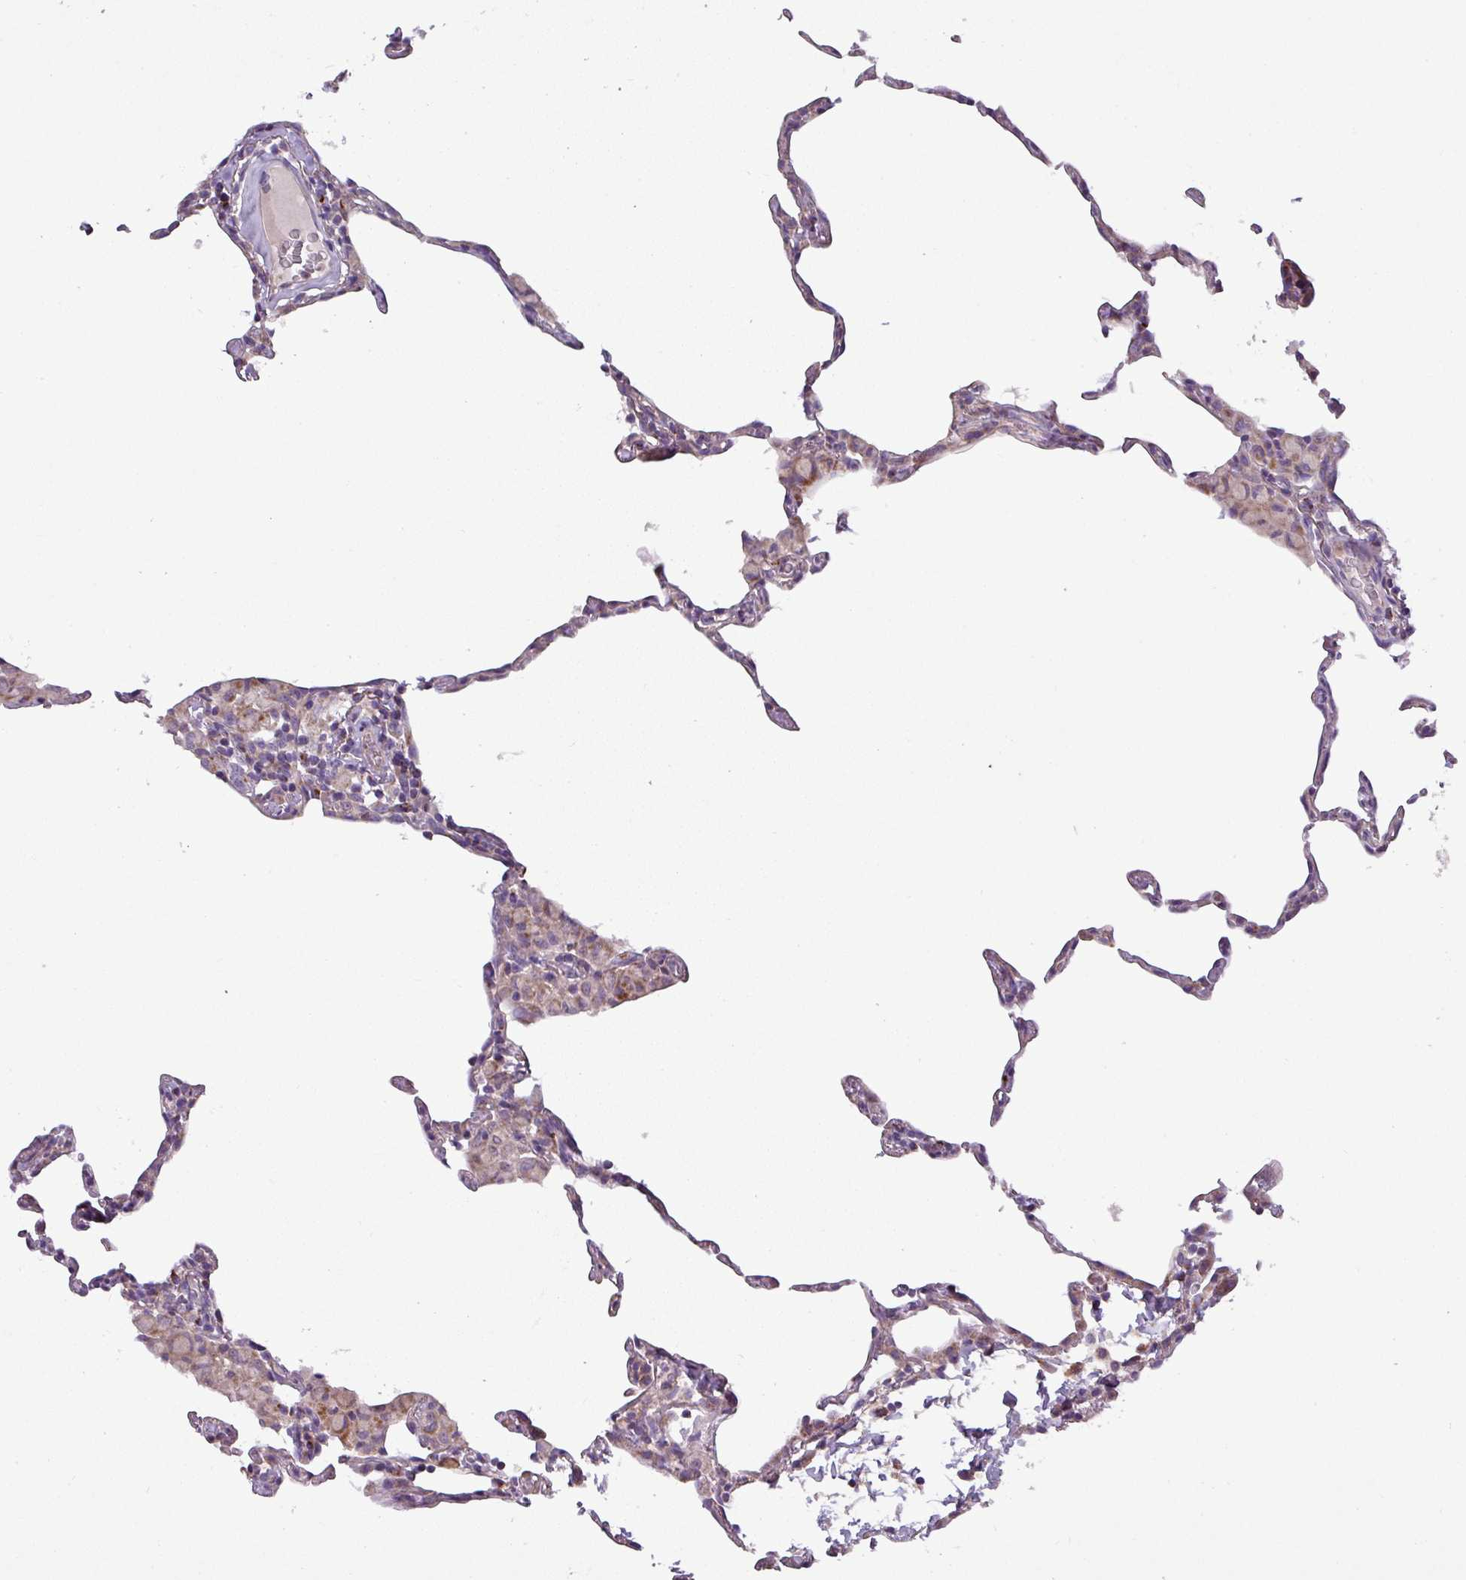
{"staining": {"intensity": "weak", "quantity": "25%-75%", "location": "cytoplasmic/membranous"}, "tissue": "lung", "cell_type": "Alveolar cells", "image_type": "normal", "snomed": [{"axis": "morphology", "description": "Normal tissue, NOS"}, {"axis": "topography", "description": "Lung"}], "caption": "Normal lung reveals weak cytoplasmic/membranous positivity in about 25%-75% of alveolar cells, visualized by immunohistochemistry. The protein is shown in brown color, while the nuclei are stained blue.", "gene": "PNMA6A", "patient": {"sex": "female", "age": 57}}